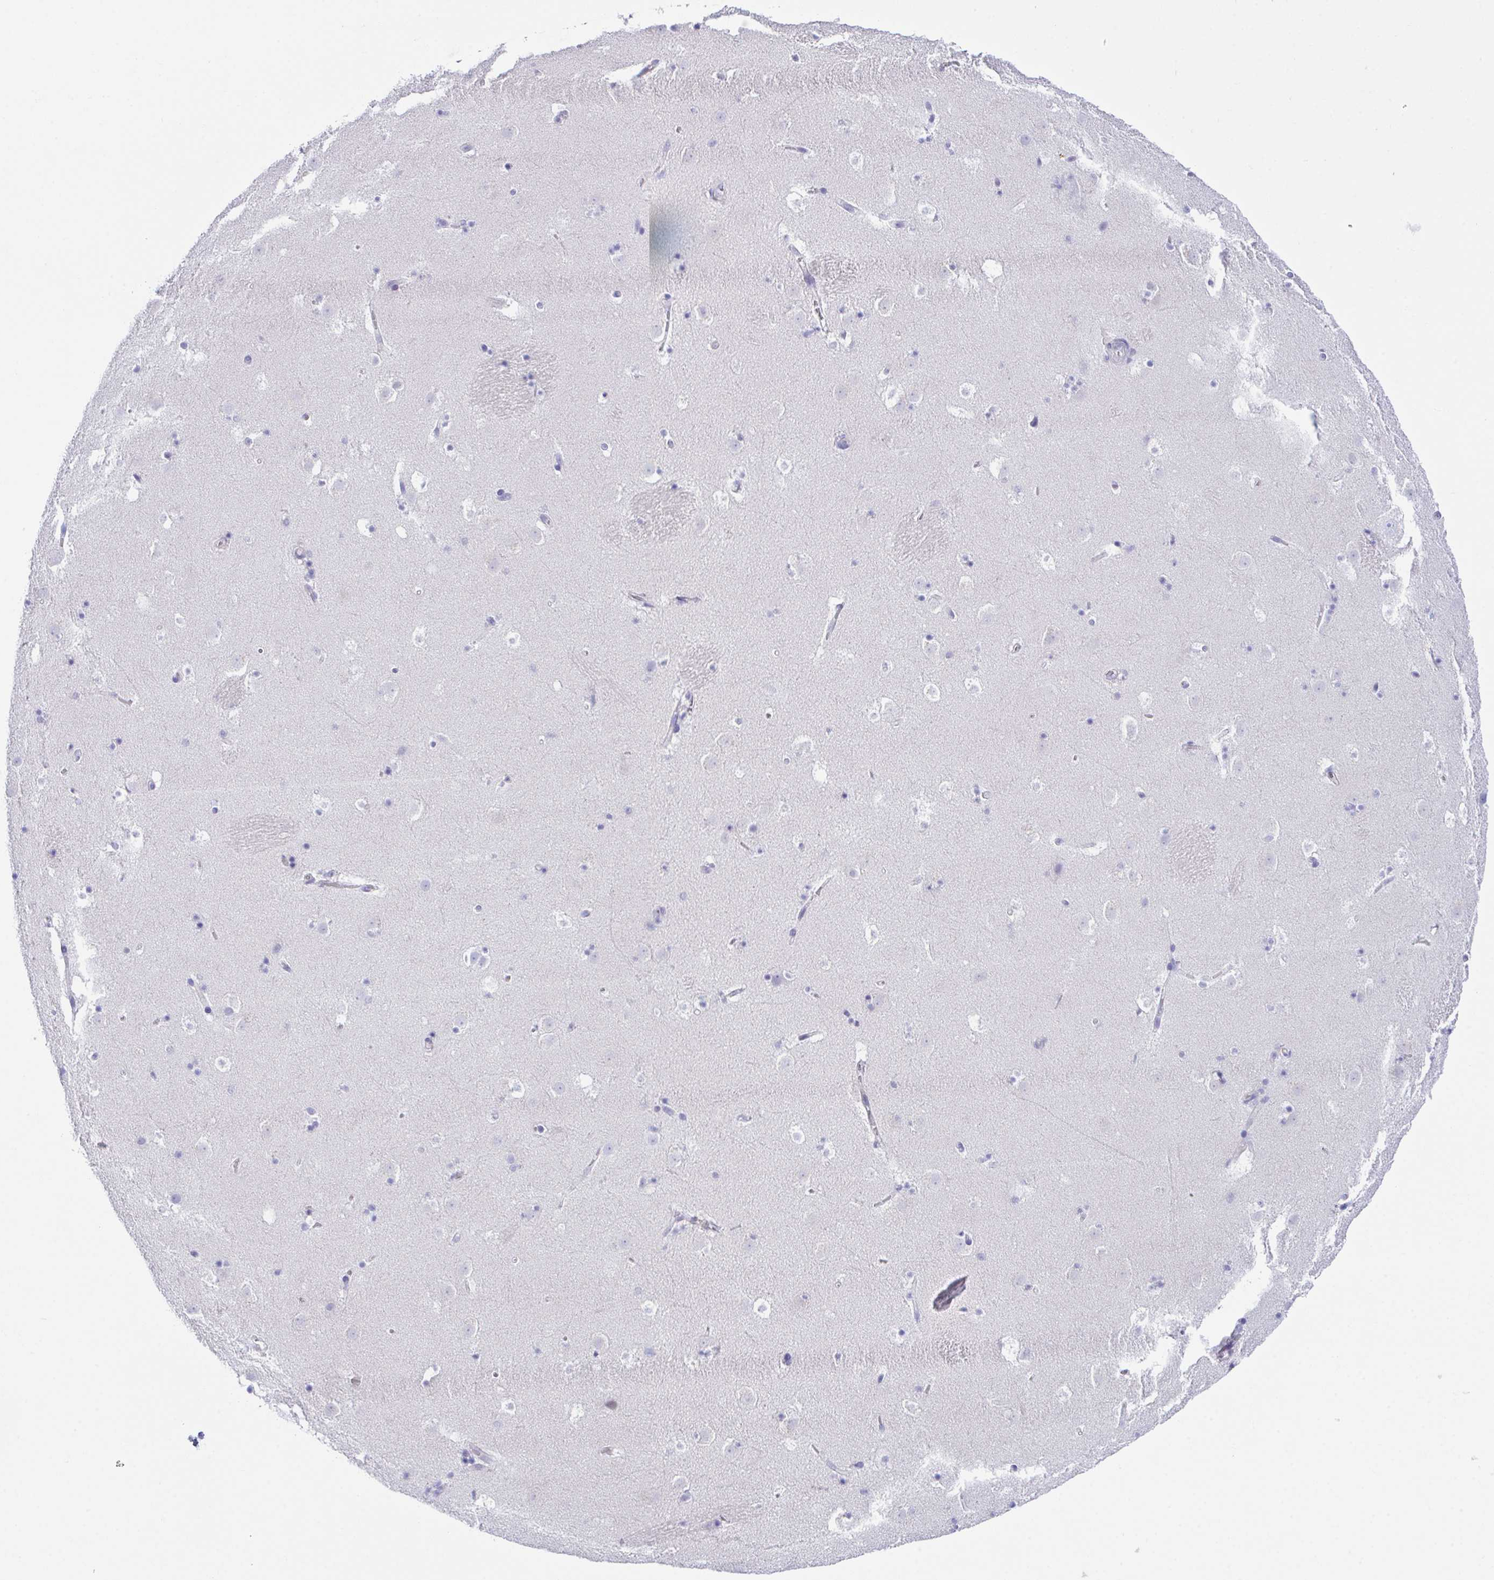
{"staining": {"intensity": "negative", "quantity": "none", "location": "none"}, "tissue": "caudate", "cell_type": "Glial cells", "image_type": "normal", "snomed": [{"axis": "morphology", "description": "Normal tissue, NOS"}, {"axis": "topography", "description": "Lateral ventricle wall"}], "caption": "This is a image of IHC staining of normal caudate, which shows no expression in glial cells. (Stains: DAB (3,3'-diaminobenzidine) immunohistochemistry (IHC) with hematoxylin counter stain, Microscopy: brightfield microscopy at high magnification).", "gene": "HOXB4", "patient": {"sex": "male", "age": 37}}